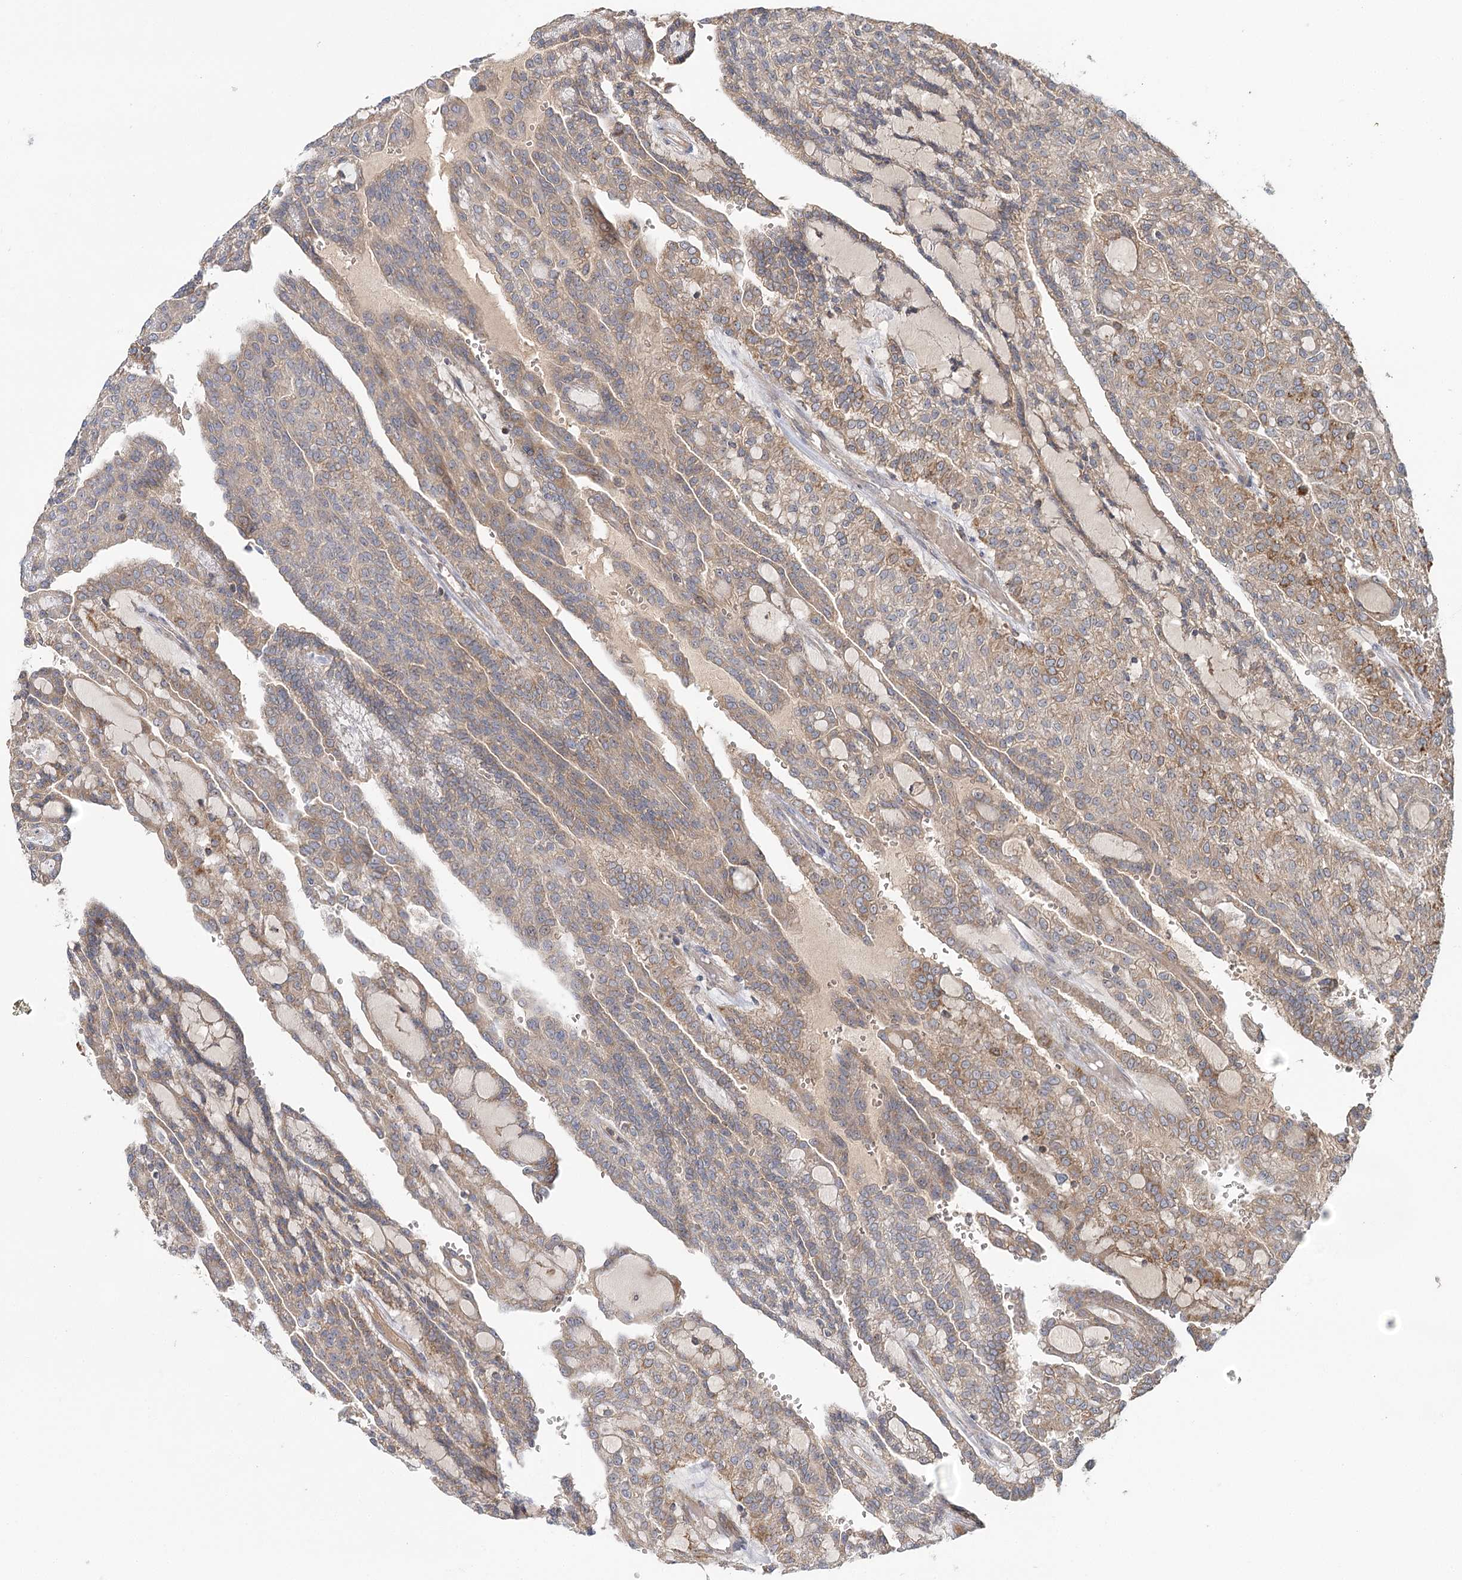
{"staining": {"intensity": "moderate", "quantity": ">75%", "location": "cytoplasmic/membranous"}, "tissue": "renal cancer", "cell_type": "Tumor cells", "image_type": "cancer", "snomed": [{"axis": "morphology", "description": "Adenocarcinoma, NOS"}, {"axis": "topography", "description": "Kidney"}], "caption": "Protein staining of renal cancer (adenocarcinoma) tissue reveals moderate cytoplasmic/membranous staining in approximately >75% of tumor cells.", "gene": "RAPGEF6", "patient": {"sex": "male", "age": 63}}